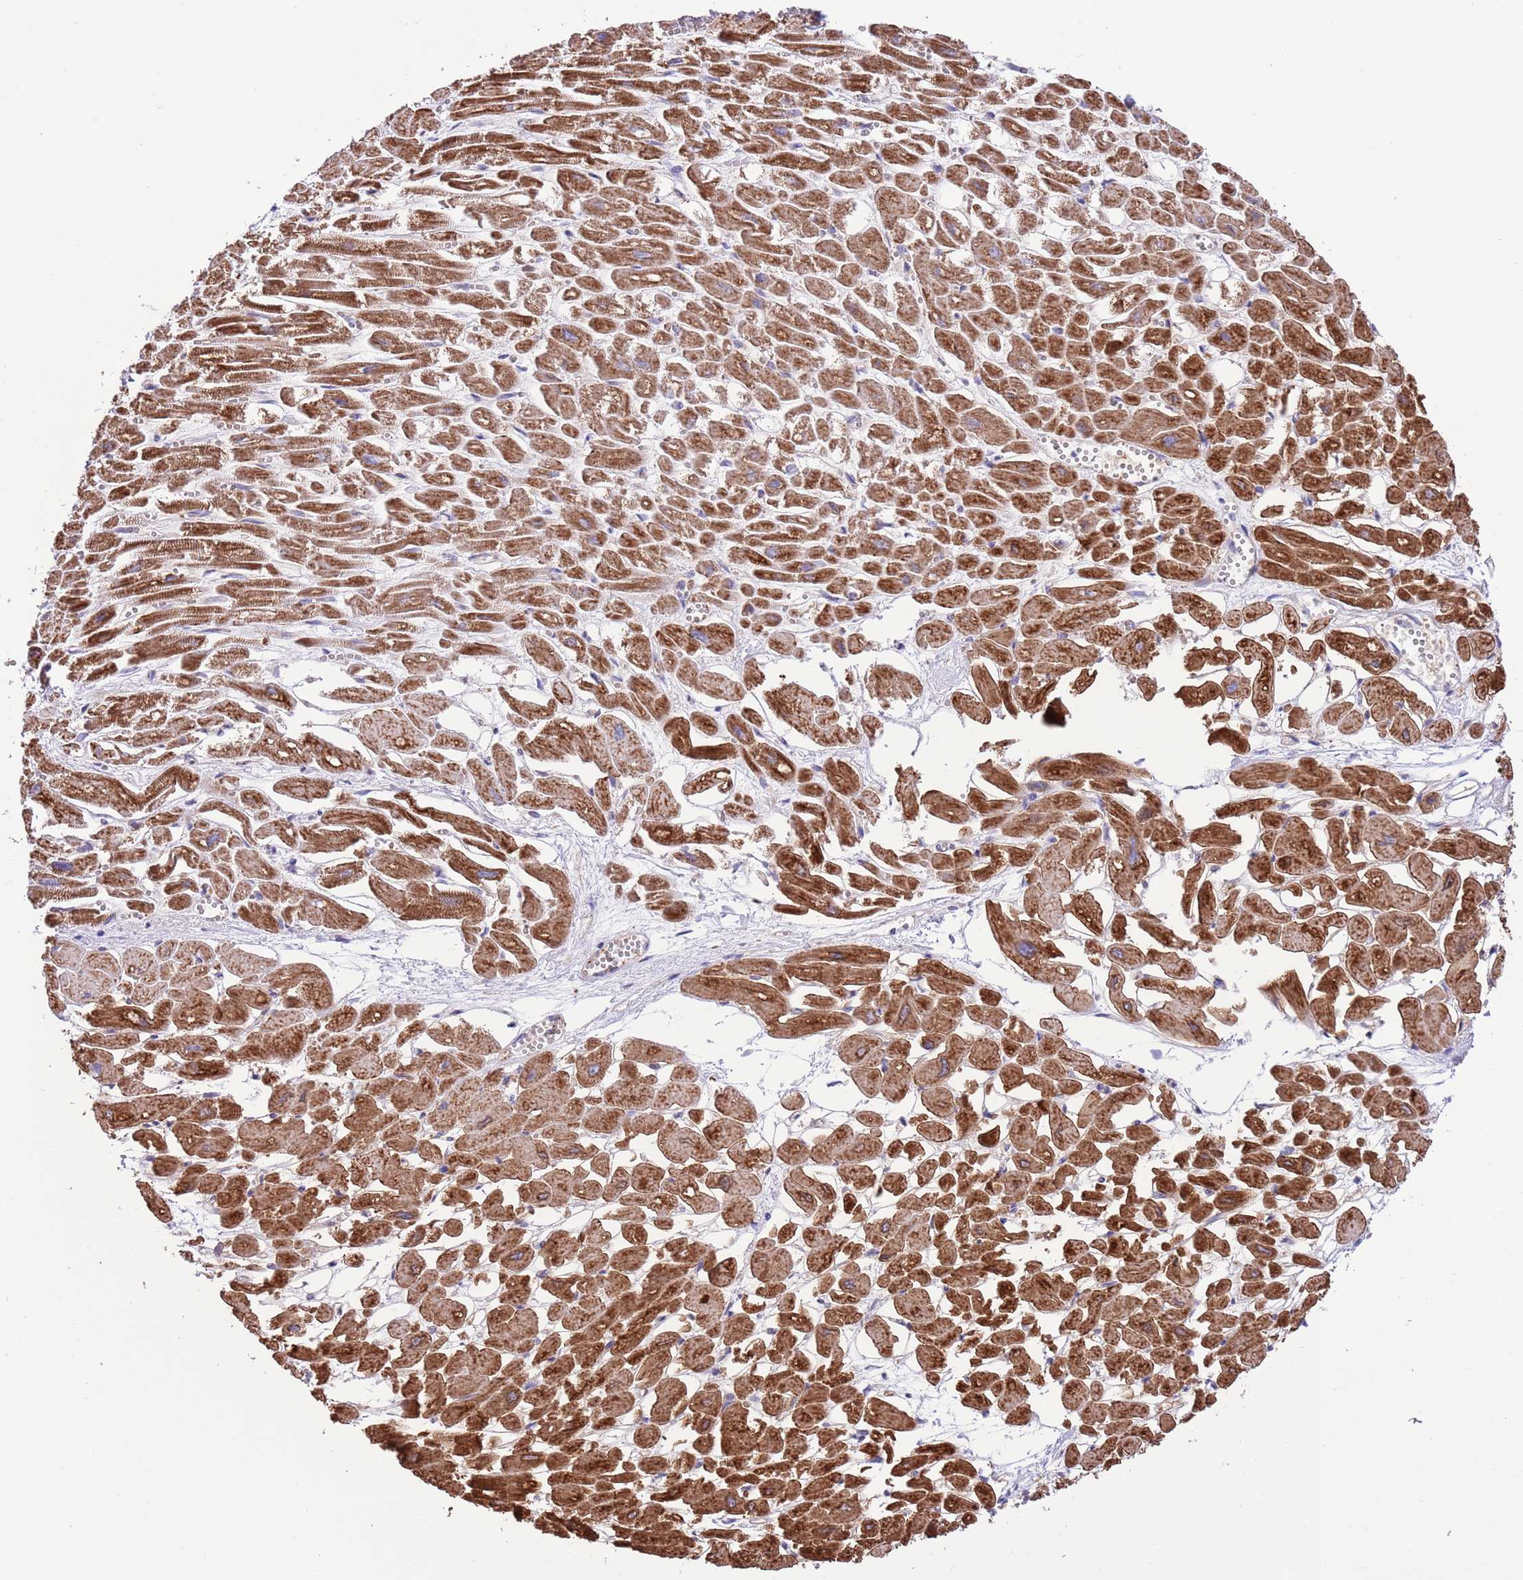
{"staining": {"intensity": "strong", "quantity": ">75%", "location": "cytoplasmic/membranous"}, "tissue": "heart muscle", "cell_type": "Cardiomyocytes", "image_type": "normal", "snomed": [{"axis": "morphology", "description": "Normal tissue, NOS"}, {"axis": "topography", "description": "Heart"}], "caption": "IHC staining of unremarkable heart muscle, which shows high levels of strong cytoplasmic/membranous staining in about >75% of cardiomyocytes indicating strong cytoplasmic/membranous protein expression. The staining was performed using DAB (brown) for protein detection and nuclei were counterstained in hematoxylin (blue).", "gene": "SS18L2", "patient": {"sex": "male", "age": 54}}